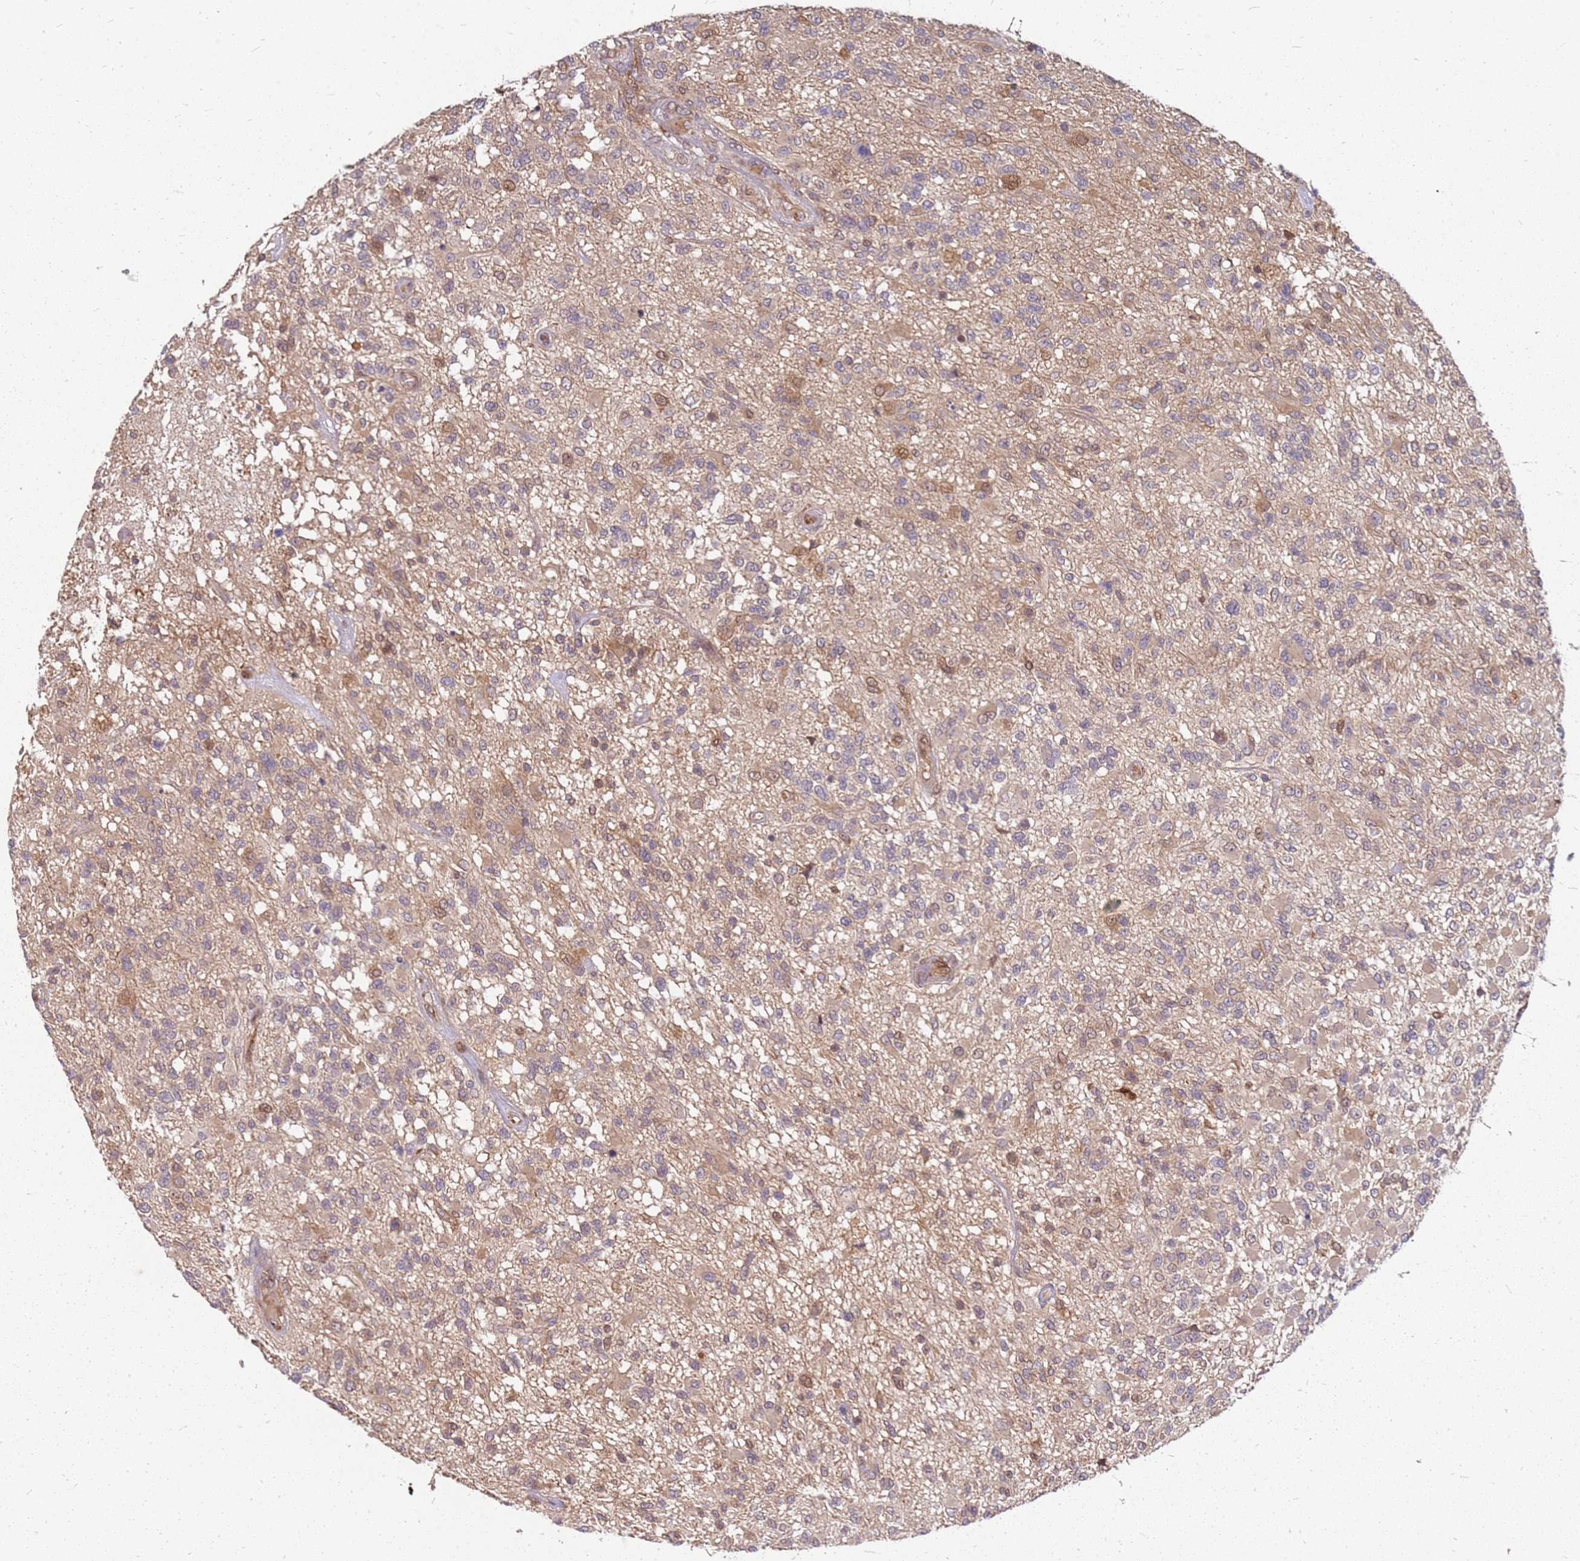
{"staining": {"intensity": "weak", "quantity": ">75%", "location": "cytoplasmic/membranous,nuclear"}, "tissue": "glioma", "cell_type": "Tumor cells", "image_type": "cancer", "snomed": [{"axis": "morphology", "description": "Glioma, malignant, High grade"}, {"axis": "morphology", "description": "Glioblastoma, NOS"}, {"axis": "topography", "description": "Brain"}], "caption": "A brown stain shows weak cytoplasmic/membranous and nuclear positivity of a protein in human glioblastoma tumor cells.", "gene": "NUDT14", "patient": {"sex": "male", "age": 60}}